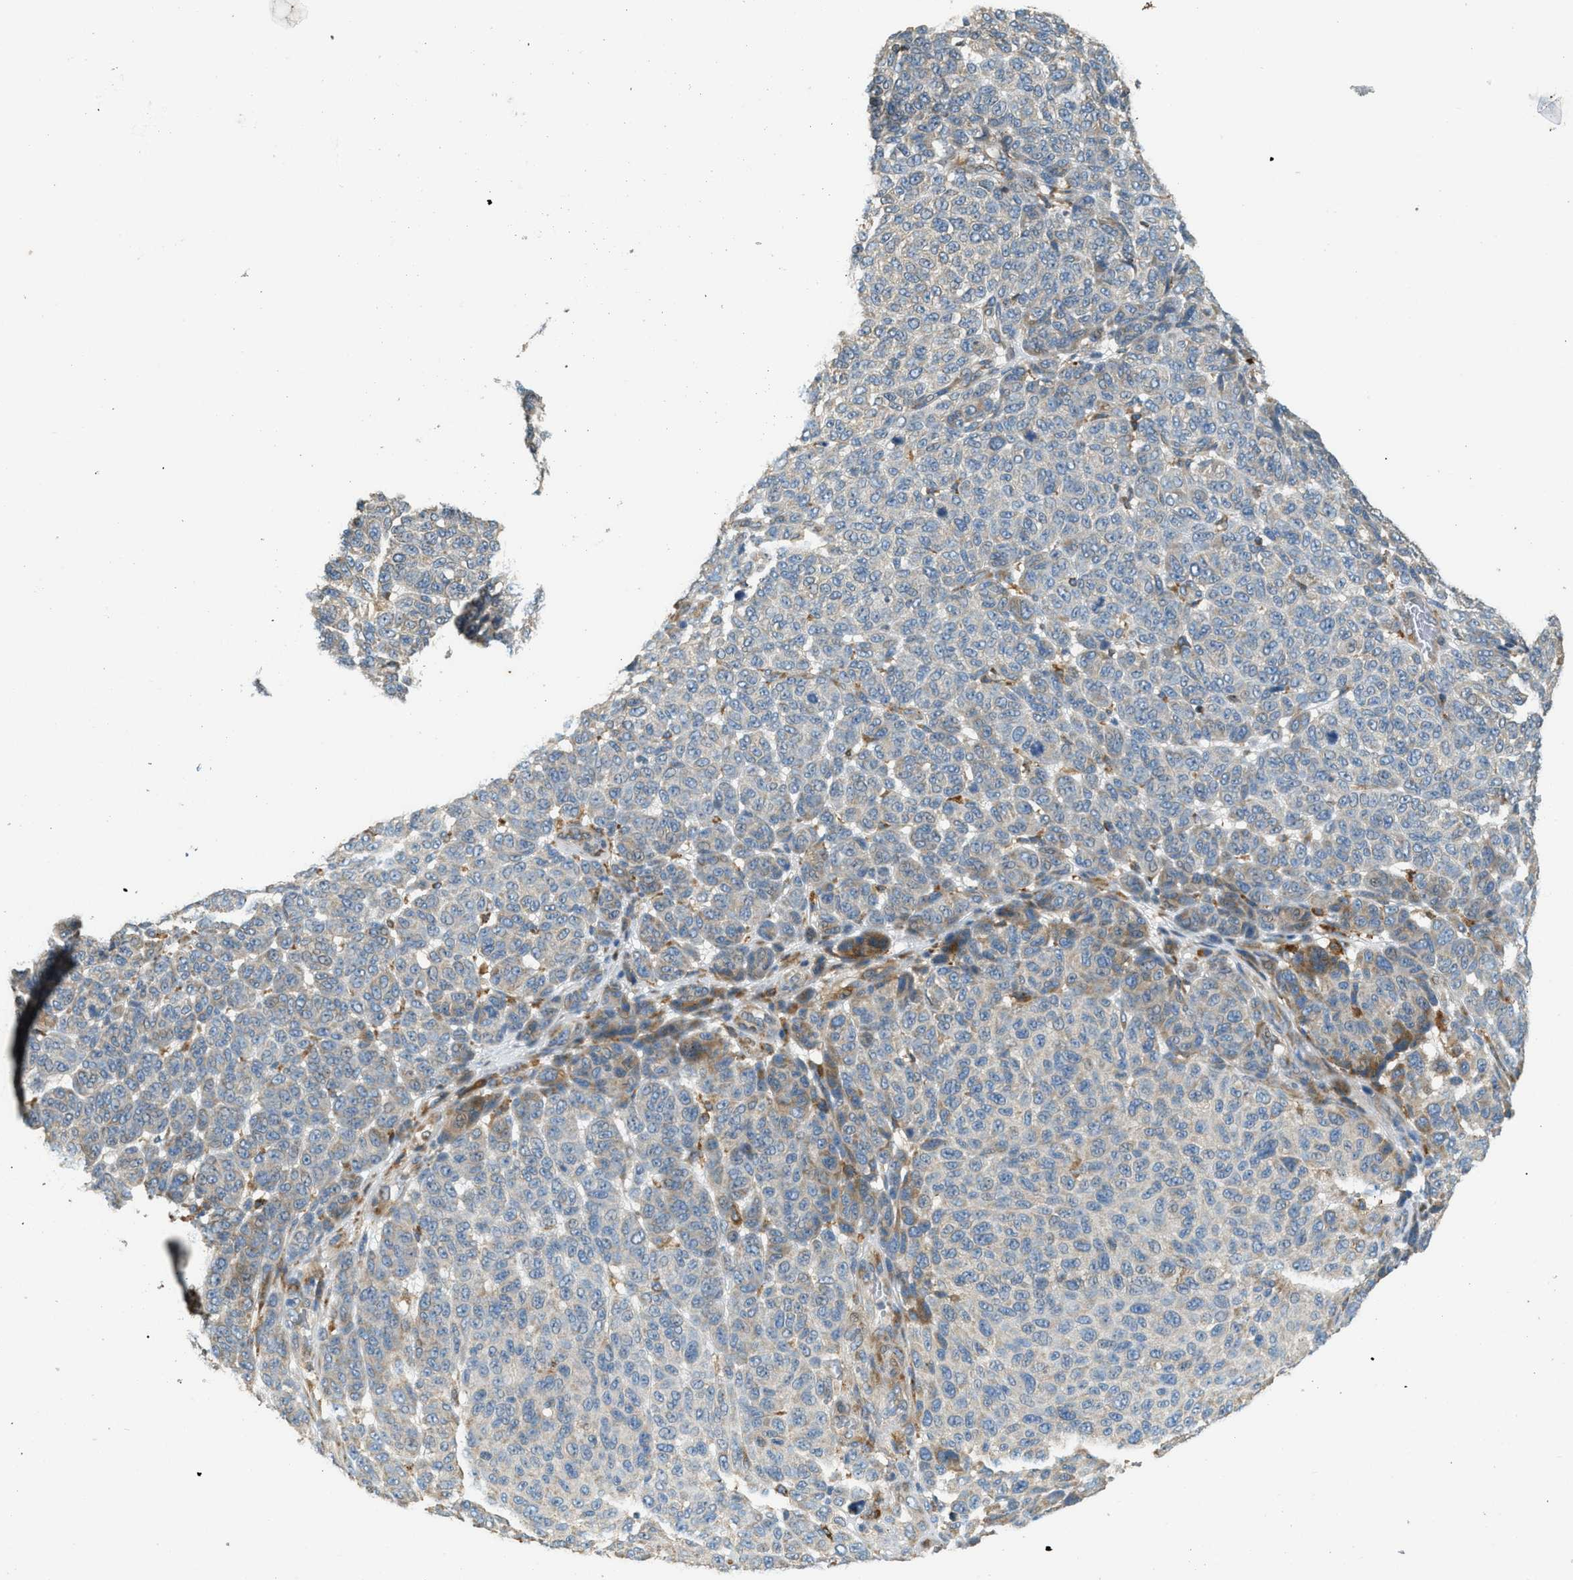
{"staining": {"intensity": "negative", "quantity": "none", "location": "none"}, "tissue": "melanoma", "cell_type": "Tumor cells", "image_type": "cancer", "snomed": [{"axis": "morphology", "description": "Malignant melanoma, NOS"}, {"axis": "topography", "description": "Skin"}], "caption": "IHC of malignant melanoma demonstrates no positivity in tumor cells.", "gene": "CTSB", "patient": {"sex": "male", "age": 59}}